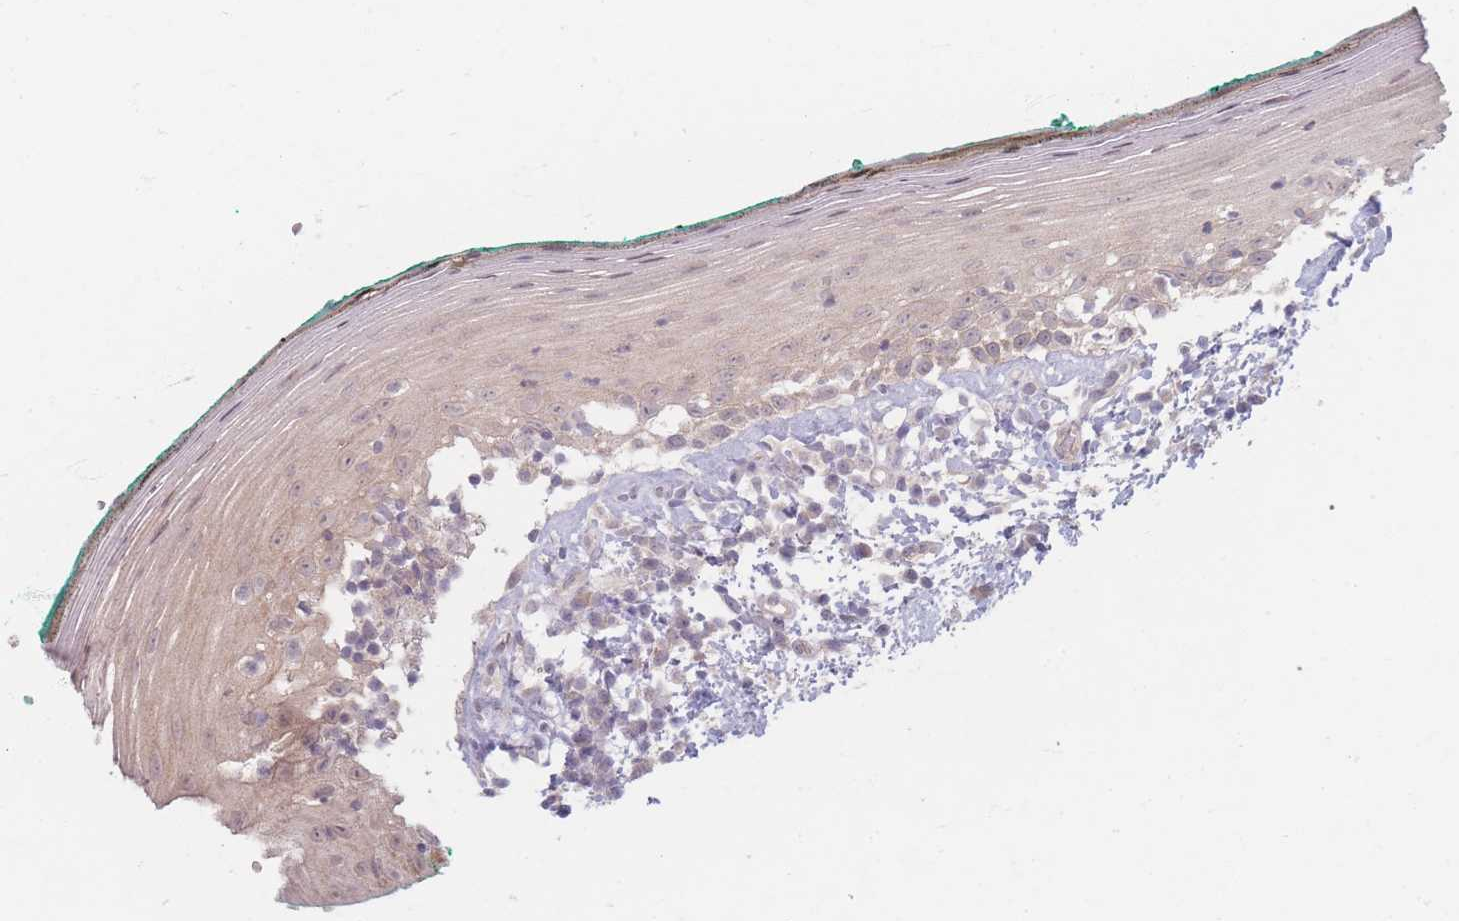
{"staining": {"intensity": "weak", "quantity": "25%-75%", "location": "cytoplasmic/membranous"}, "tissue": "oral mucosa", "cell_type": "Squamous epithelial cells", "image_type": "normal", "snomed": [{"axis": "morphology", "description": "Normal tissue, NOS"}, {"axis": "topography", "description": "Oral tissue"}], "caption": "Immunohistochemical staining of normal human oral mucosa exhibits low levels of weak cytoplasmic/membranous expression in about 25%-75% of squamous epithelial cells.", "gene": "GABRA6", "patient": {"sex": "female", "age": 83}}